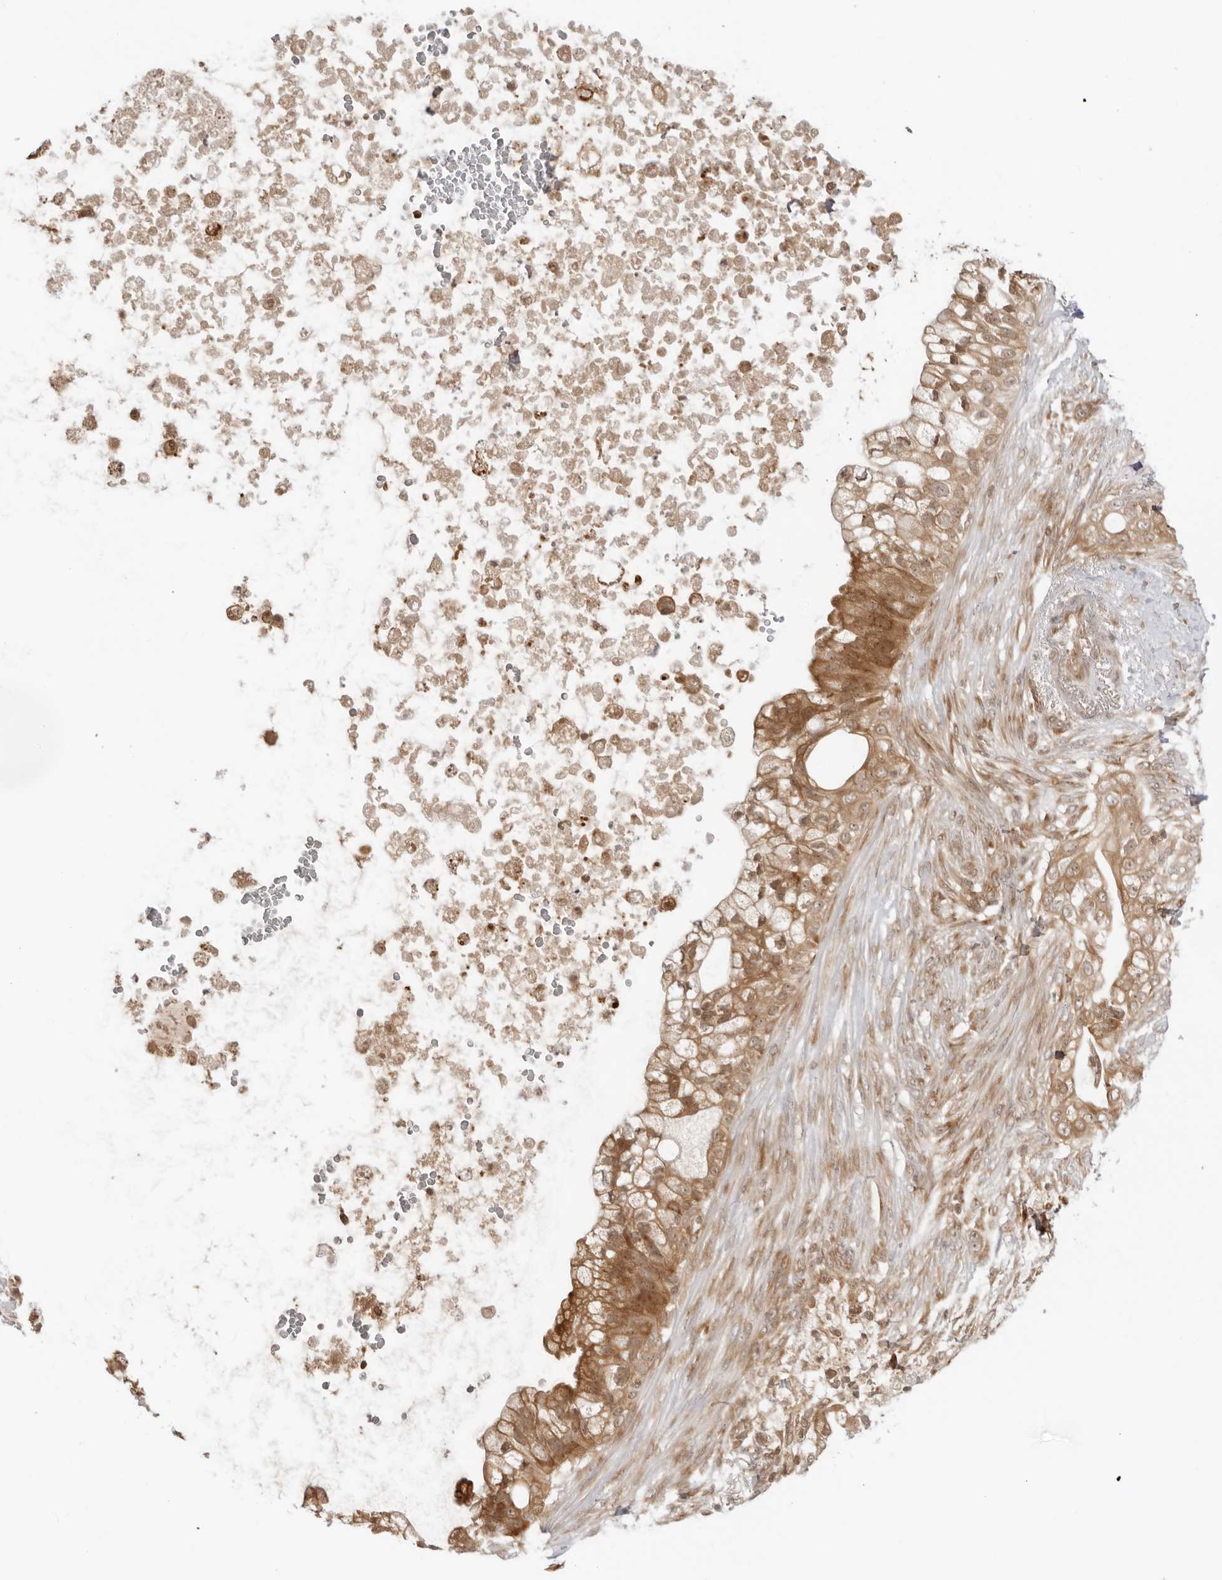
{"staining": {"intensity": "moderate", "quantity": ">75%", "location": "cytoplasmic/membranous"}, "tissue": "pancreatic cancer", "cell_type": "Tumor cells", "image_type": "cancer", "snomed": [{"axis": "morphology", "description": "Adenocarcinoma, NOS"}, {"axis": "topography", "description": "Pancreas"}], "caption": "Pancreatic adenocarcinoma stained with a brown dye exhibits moderate cytoplasmic/membranous positive staining in approximately >75% of tumor cells.", "gene": "PRRC2C", "patient": {"sex": "male", "age": 53}}